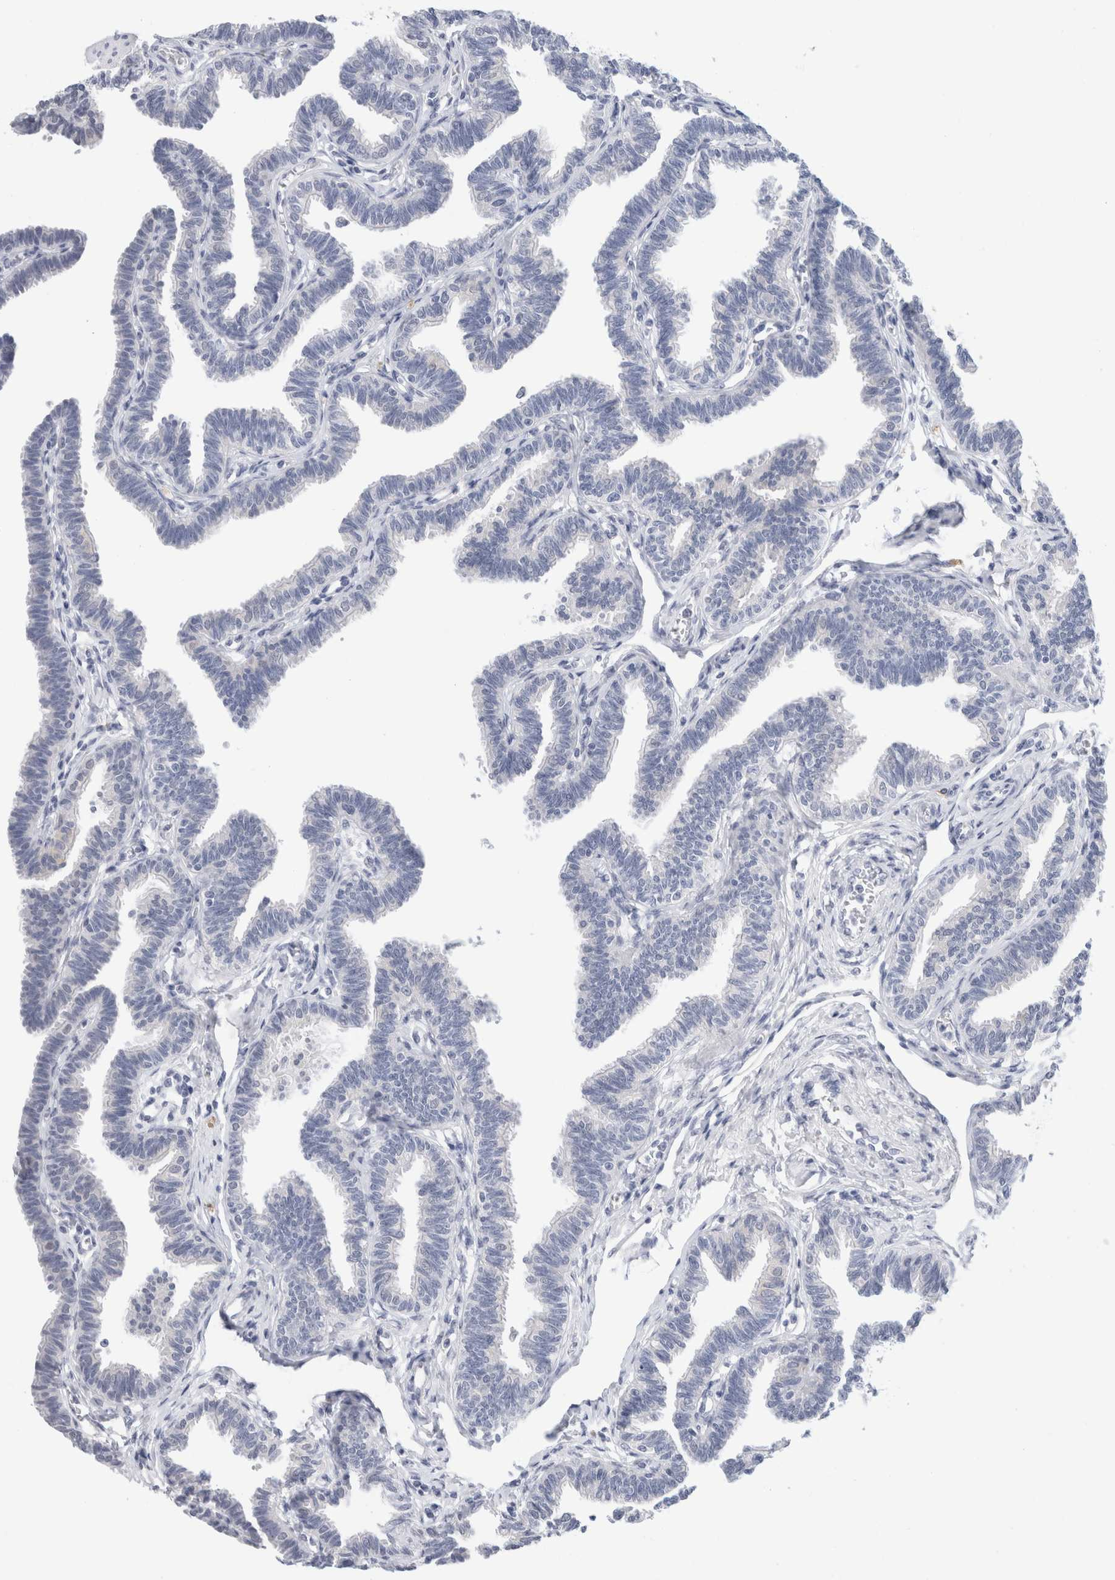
{"staining": {"intensity": "negative", "quantity": "none", "location": "none"}, "tissue": "fallopian tube", "cell_type": "Glandular cells", "image_type": "normal", "snomed": [{"axis": "morphology", "description": "Normal tissue, NOS"}, {"axis": "topography", "description": "Fallopian tube"}, {"axis": "topography", "description": "Ovary"}], "caption": "This is a micrograph of immunohistochemistry (IHC) staining of normal fallopian tube, which shows no staining in glandular cells.", "gene": "SLC22A12", "patient": {"sex": "female", "age": 23}}